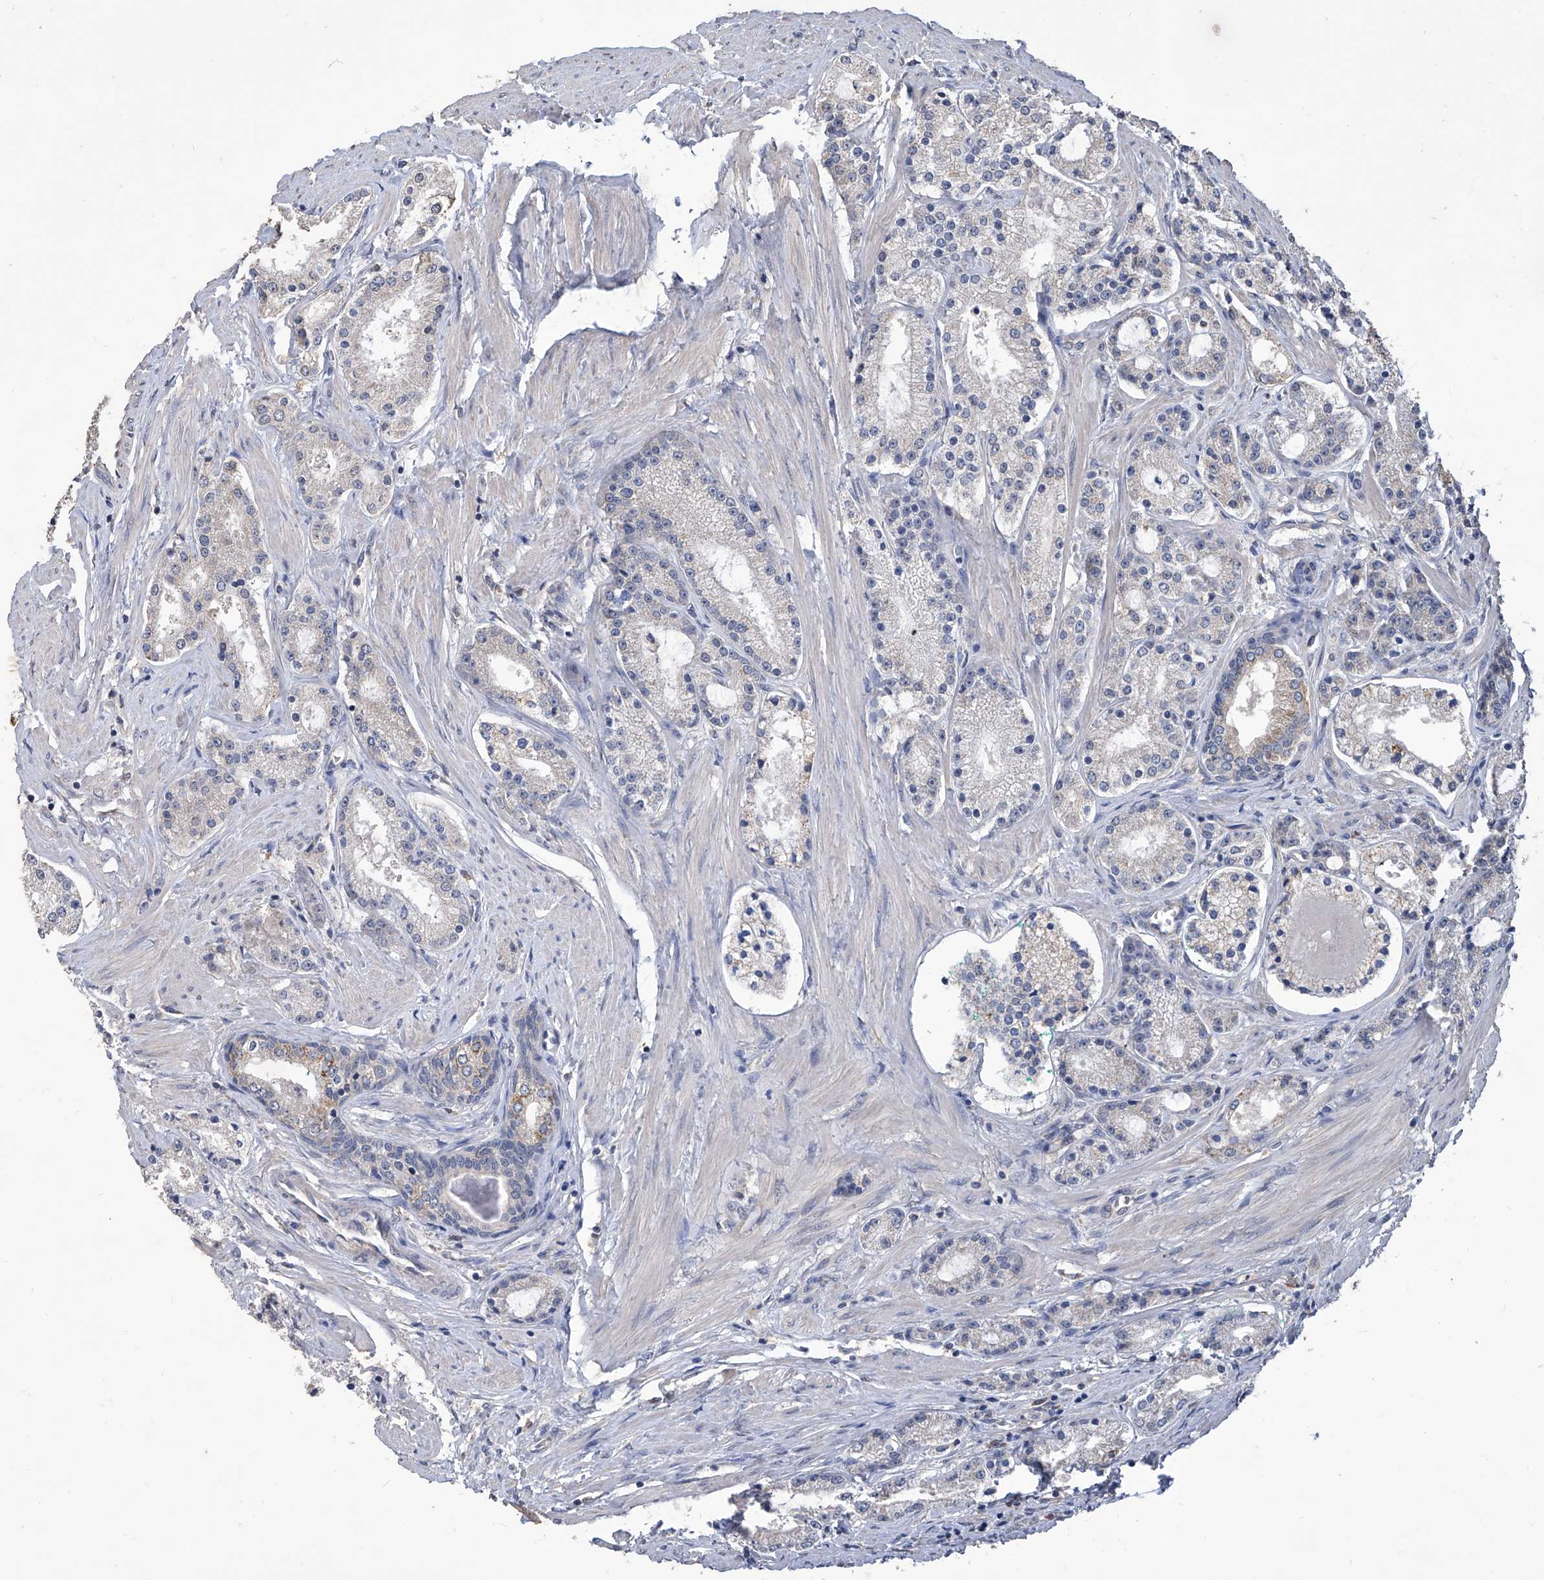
{"staining": {"intensity": "negative", "quantity": "none", "location": "none"}, "tissue": "prostate cancer", "cell_type": "Tumor cells", "image_type": "cancer", "snomed": [{"axis": "morphology", "description": "Adenocarcinoma, Low grade"}, {"axis": "topography", "description": "Prostate"}], "caption": "IHC histopathology image of human prostate low-grade adenocarcinoma stained for a protein (brown), which shows no expression in tumor cells.", "gene": "GPT", "patient": {"sex": "male", "age": 63}}